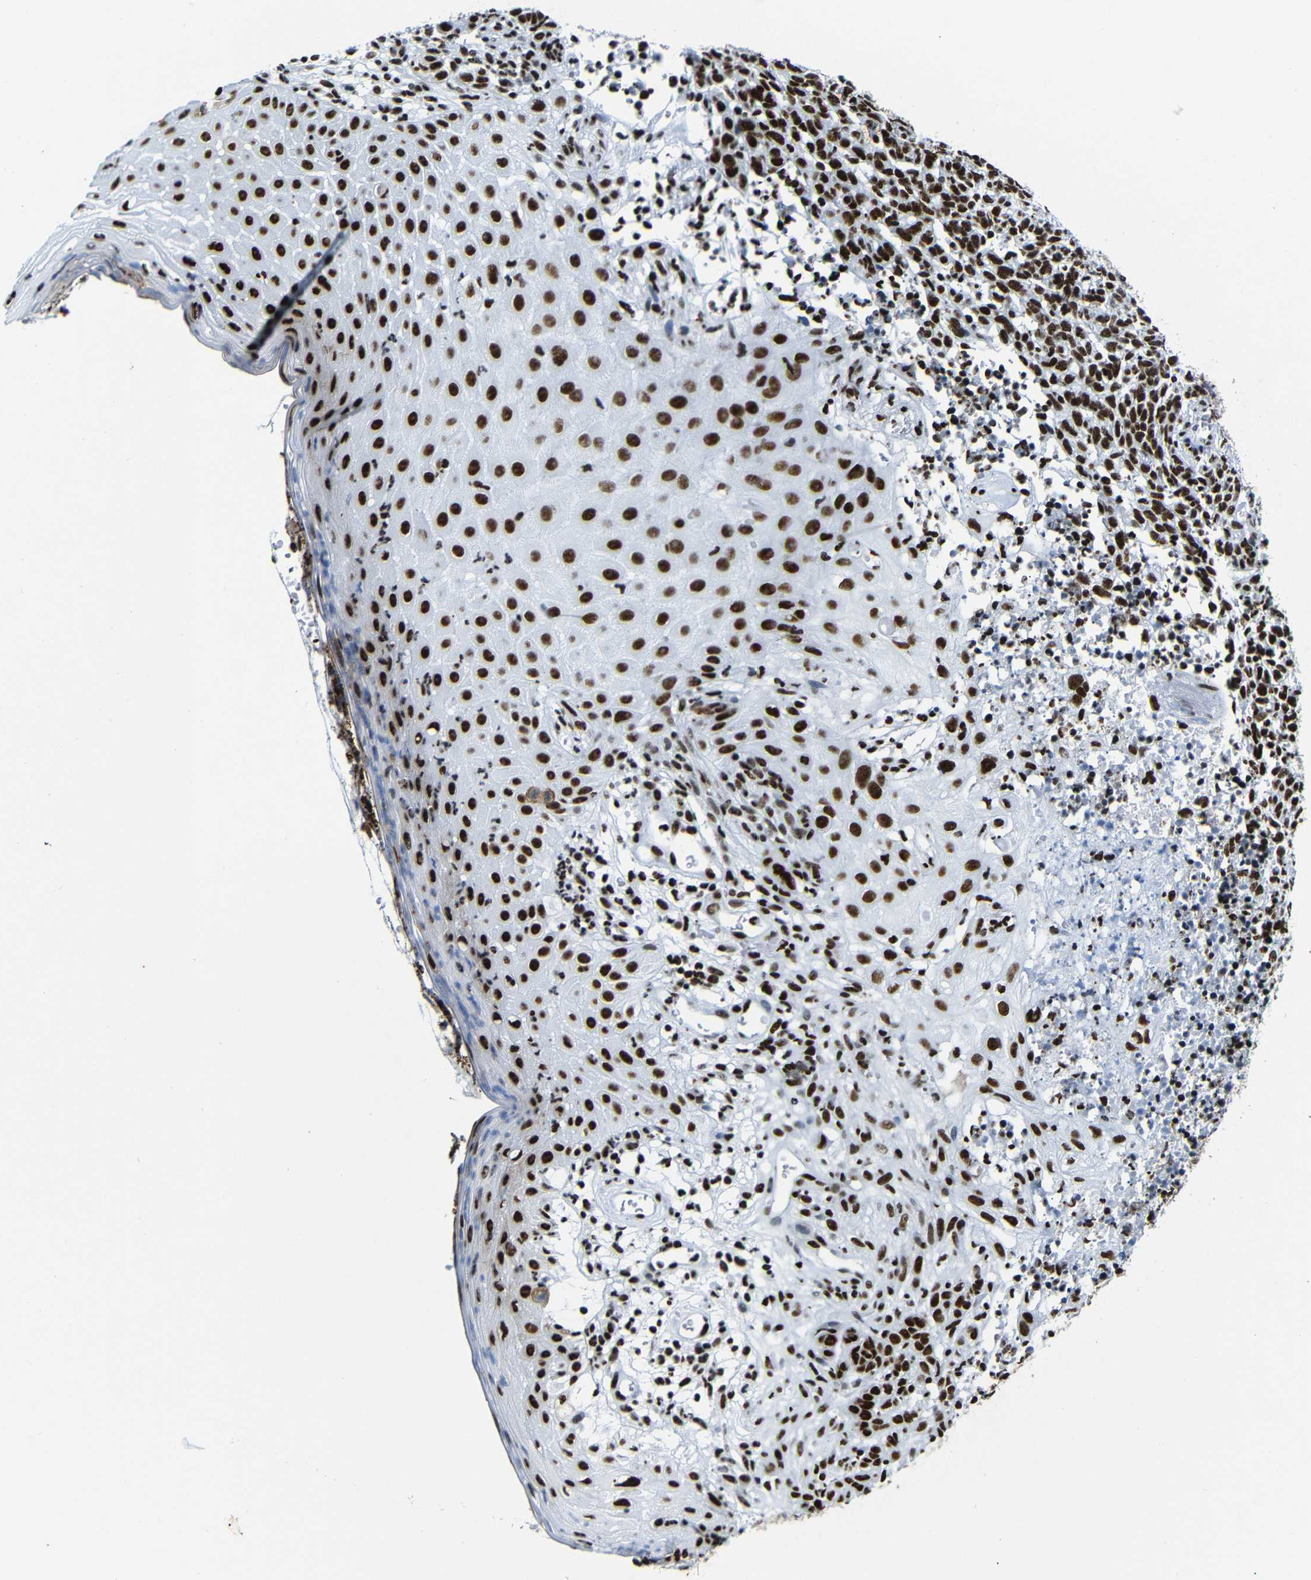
{"staining": {"intensity": "strong", "quantity": ">75%", "location": "nuclear"}, "tissue": "skin cancer", "cell_type": "Tumor cells", "image_type": "cancer", "snomed": [{"axis": "morphology", "description": "Basal cell carcinoma"}, {"axis": "topography", "description": "Skin"}], "caption": "Skin basal cell carcinoma stained for a protein displays strong nuclear positivity in tumor cells.", "gene": "SRSF1", "patient": {"sex": "female", "age": 84}}